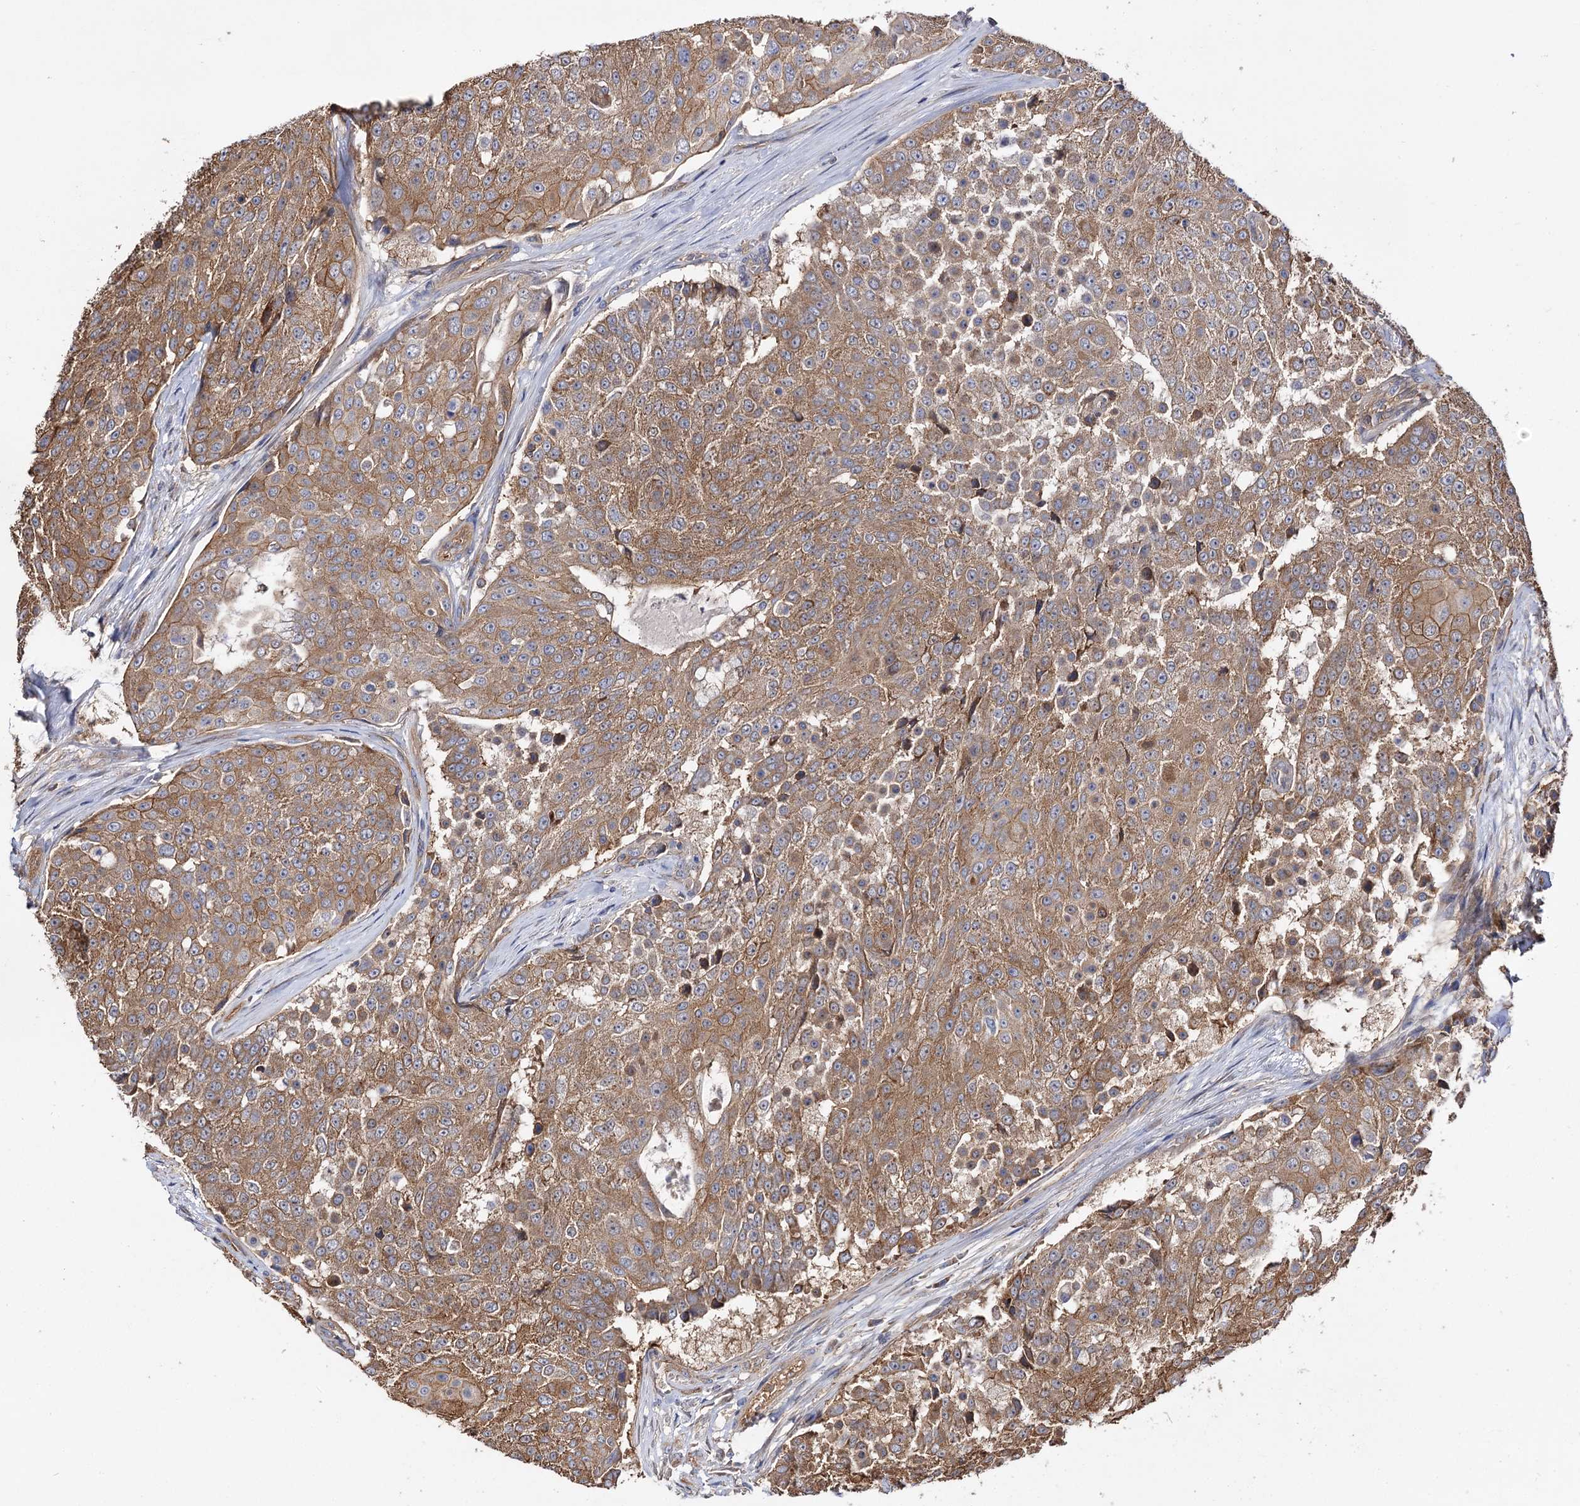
{"staining": {"intensity": "moderate", "quantity": ">75%", "location": "cytoplasmic/membranous"}, "tissue": "urothelial cancer", "cell_type": "Tumor cells", "image_type": "cancer", "snomed": [{"axis": "morphology", "description": "Urothelial carcinoma, High grade"}, {"axis": "topography", "description": "Urinary bladder"}], "caption": "A histopathology image of high-grade urothelial carcinoma stained for a protein displays moderate cytoplasmic/membranous brown staining in tumor cells.", "gene": "IDI1", "patient": {"sex": "female", "age": 63}}